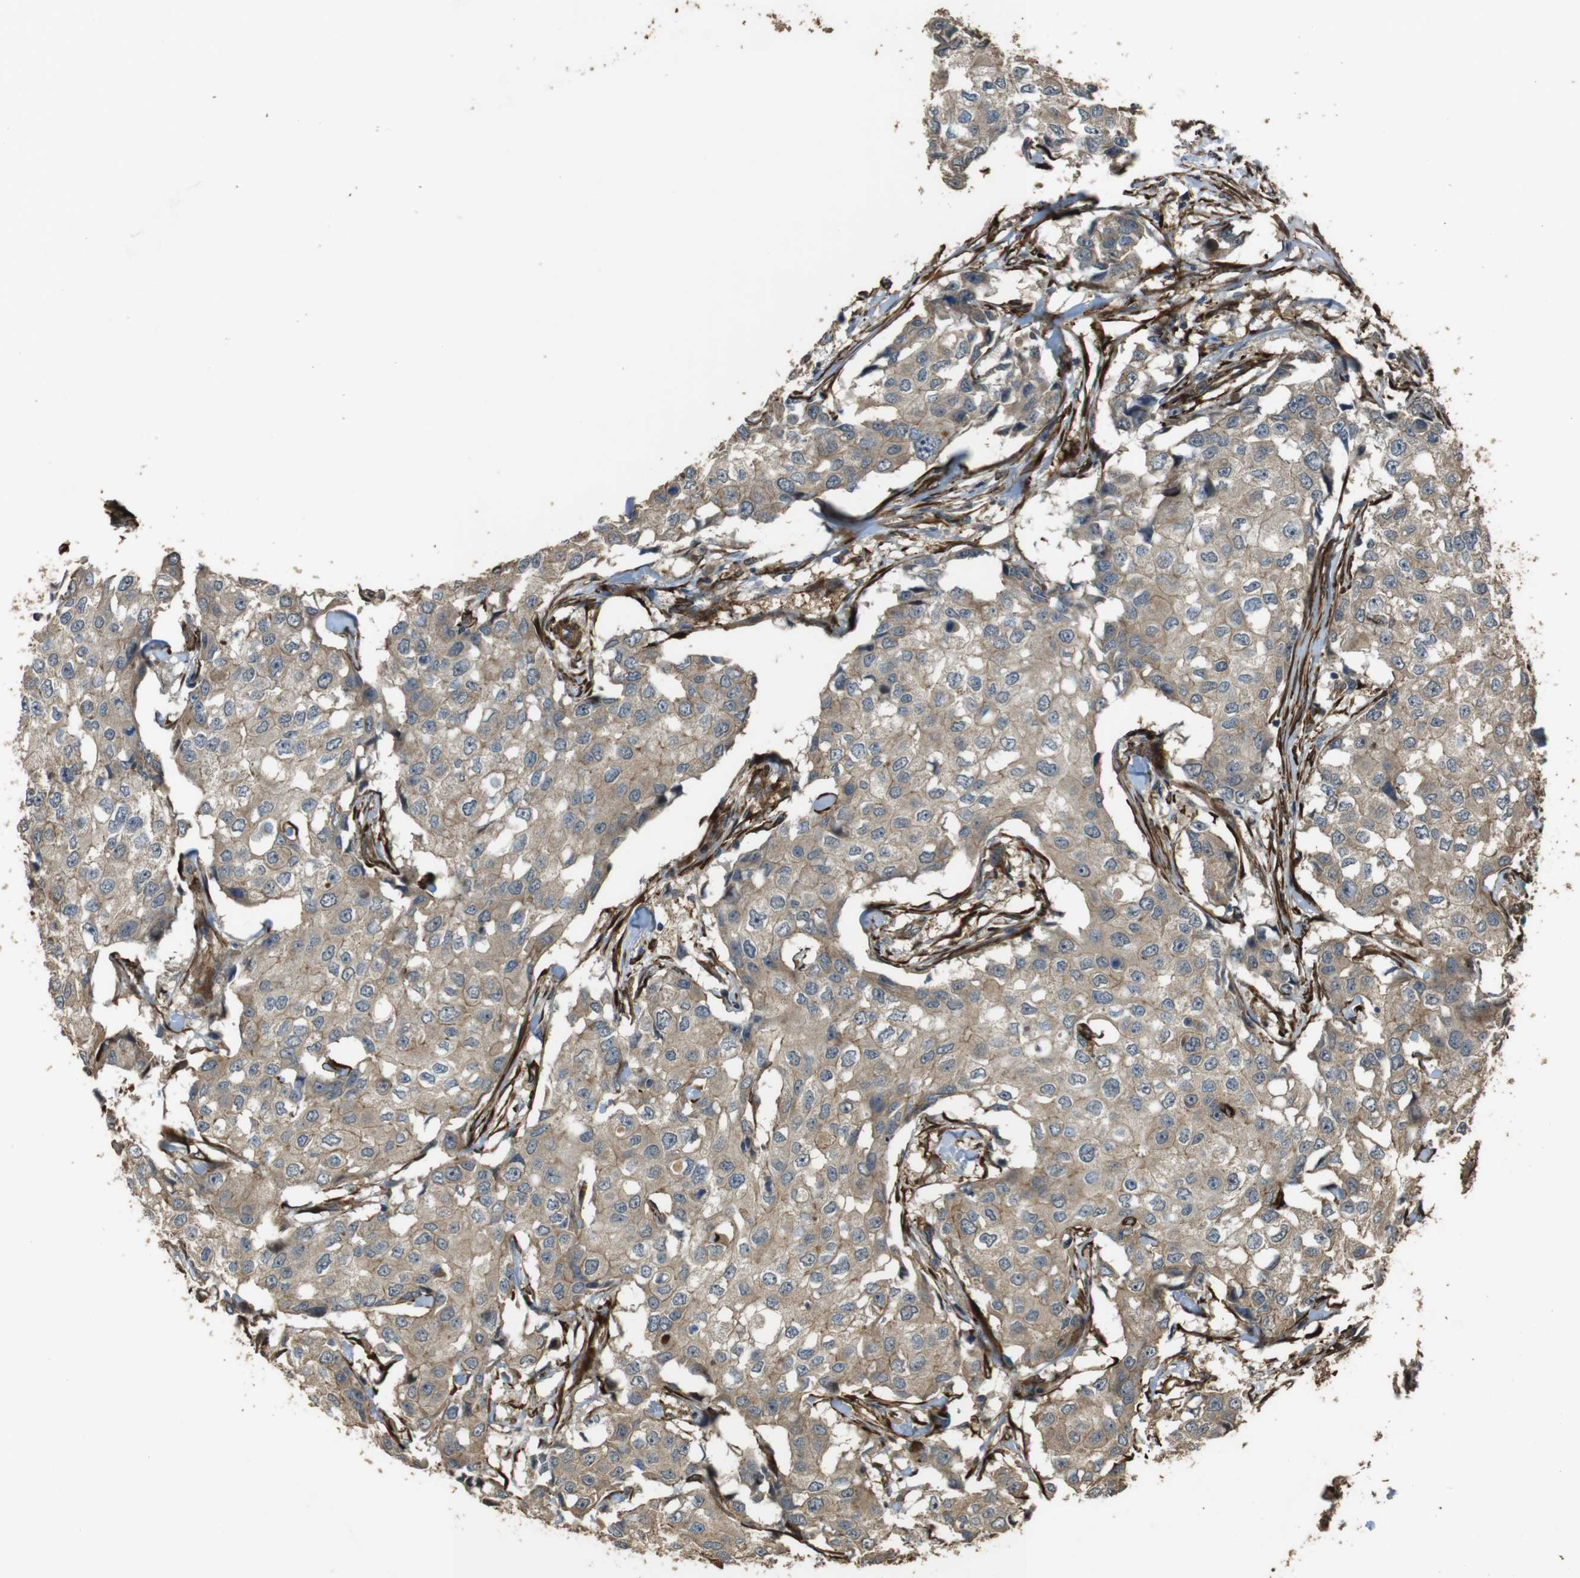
{"staining": {"intensity": "weak", "quantity": ">75%", "location": "cytoplasmic/membranous"}, "tissue": "breast cancer", "cell_type": "Tumor cells", "image_type": "cancer", "snomed": [{"axis": "morphology", "description": "Duct carcinoma"}, {"axis": "topography", "description": "Breast"}], "caption": "Human breast cancer stained for a protein (brown) exhibits weak cytoplasmic/membranous positive positivity in approximately >75% of tumor cells.", "gene": "MSRB3", "patient": {"sex": "female", "age": 27}}